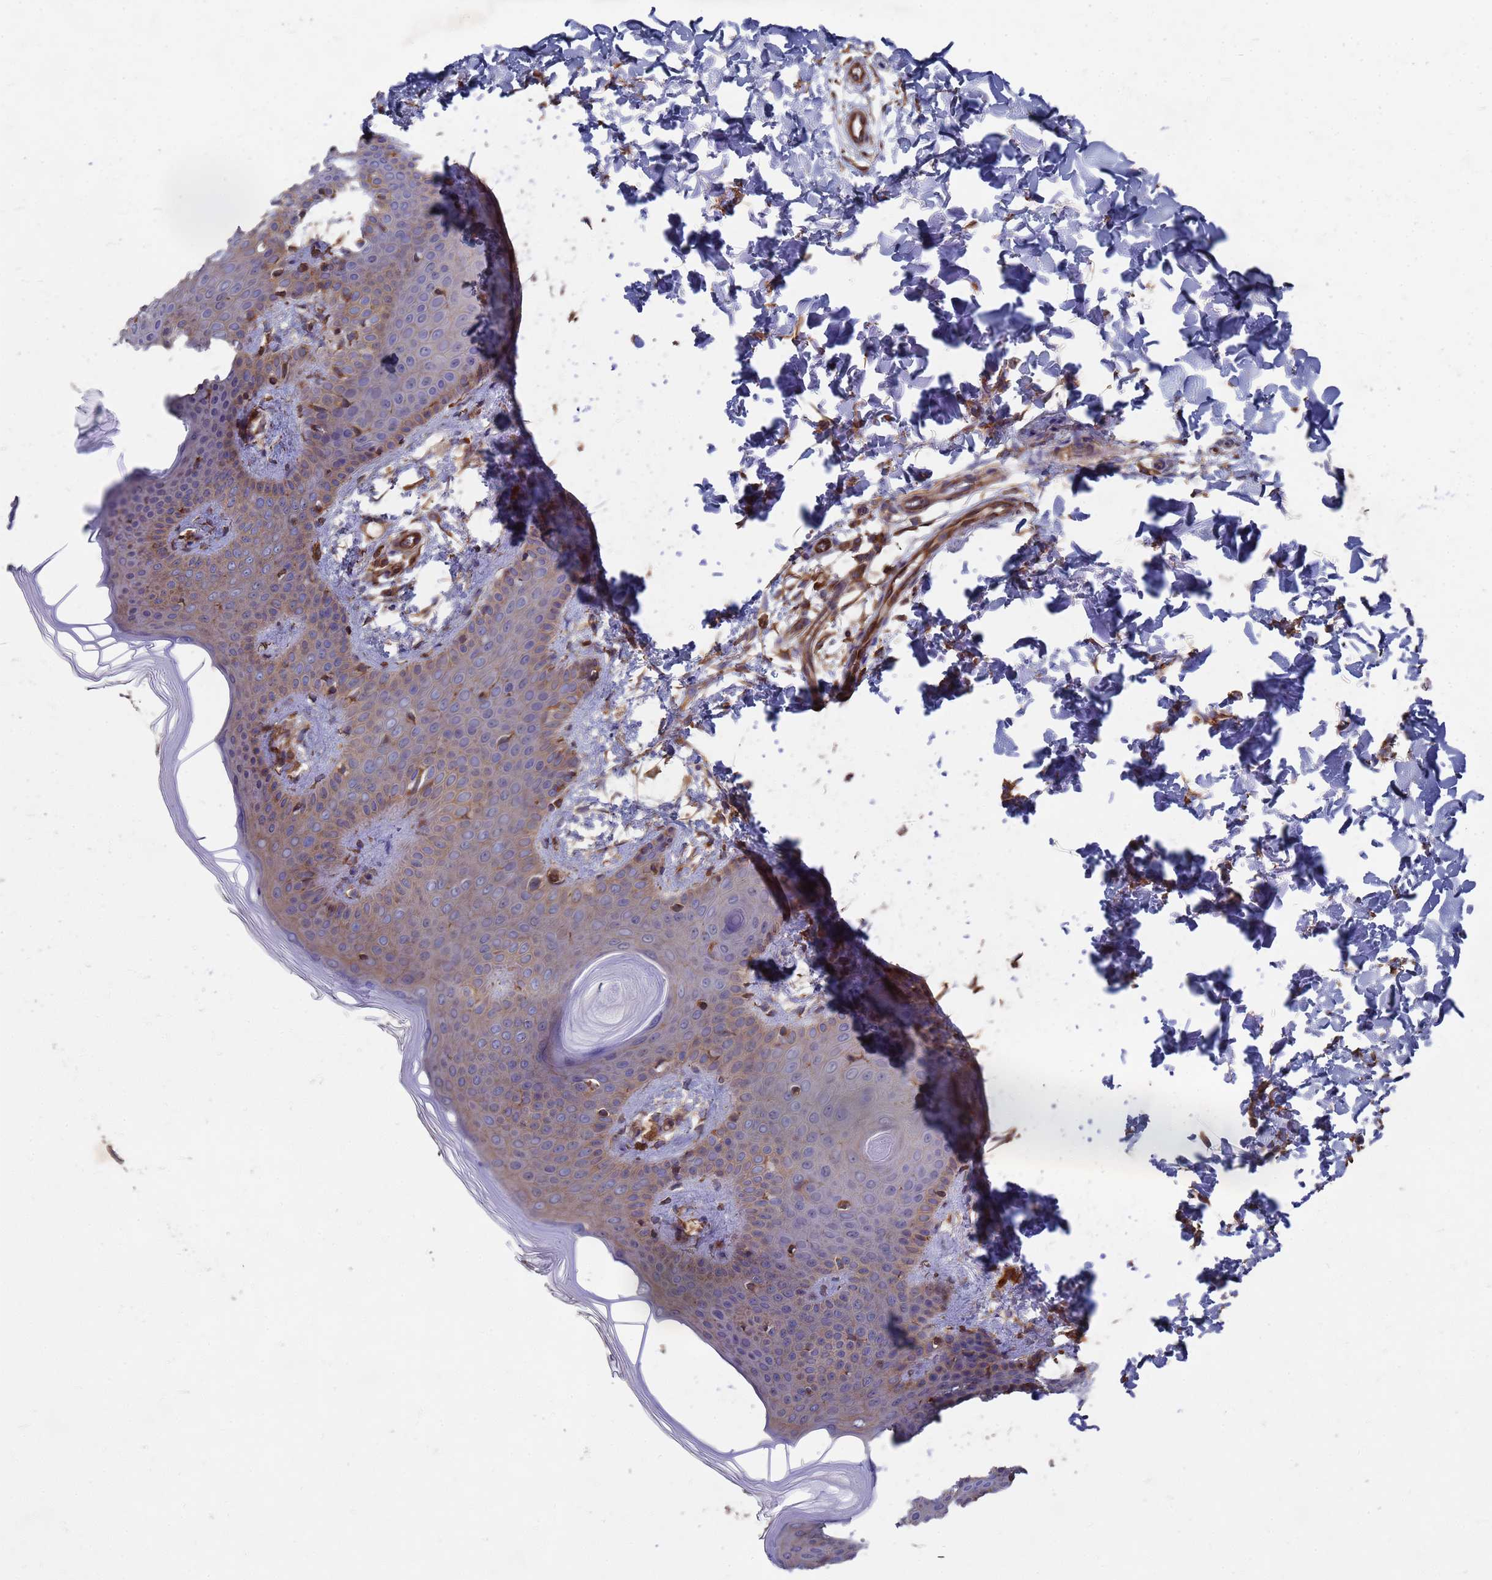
{"staining": {"intensity": "weak", "quantity": ">75%", "location": "cytoplasmic/membranous"}, "tissue": "skin", "cell_type": "Fibroblasts", "image_type": "normal", "snomed": [{"axis": "morphology", "description": "Normal tissue, NOS"}, {"axis": "topography", "description": "Skin"}], "caption": "Skin stained with immunohistochemistry (IHC) displays weak cytoplasmic/membranous positivity in about >75% of fibroblasts.", "gene": "PYCR1", "patient": {"sex": "male", "age": 36}}